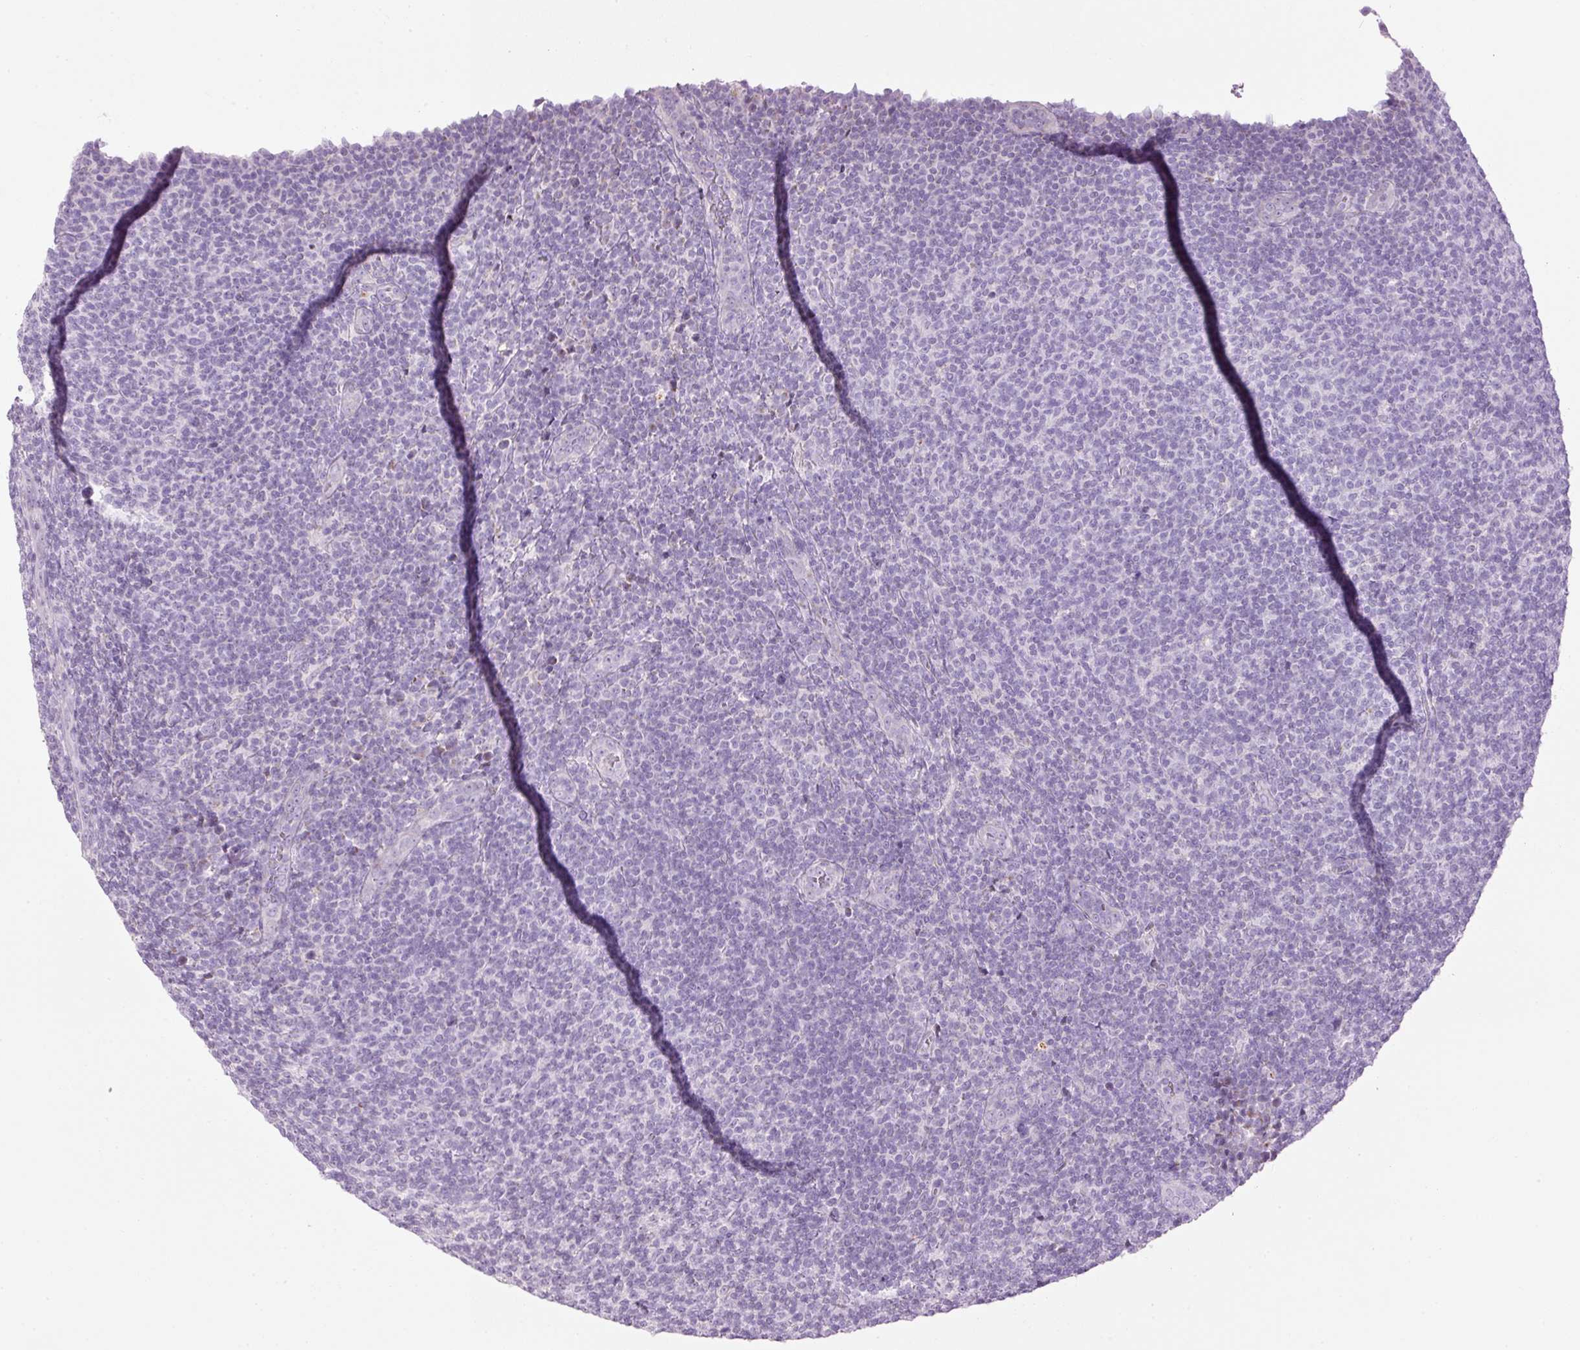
{"staining": {"intensity": "negative", "quantity": "none", "location": "none"}, "tissue": "lymphoma", "cell_type": "Tumor cells", "image_type": "cancer", "snomed": [{"axis": "morphology", "description": "Malignant lymphoma, non-Hodgkin's type, Low grade"}, {"axis": "topography", "description": "Lymph node"}], "caption": "Lymphoma was stained to show a protein in brown. There is no significant staining in tumor cells. The staining was performed using DAB (3,3'-diaminobenzidine) to visualize the protein expression in brown, while the nuclei were stained in blue with hematoxylin (Magnification: 20x).", "gene": "CARD16", "patient": {"sex": "male", "age": 66}}